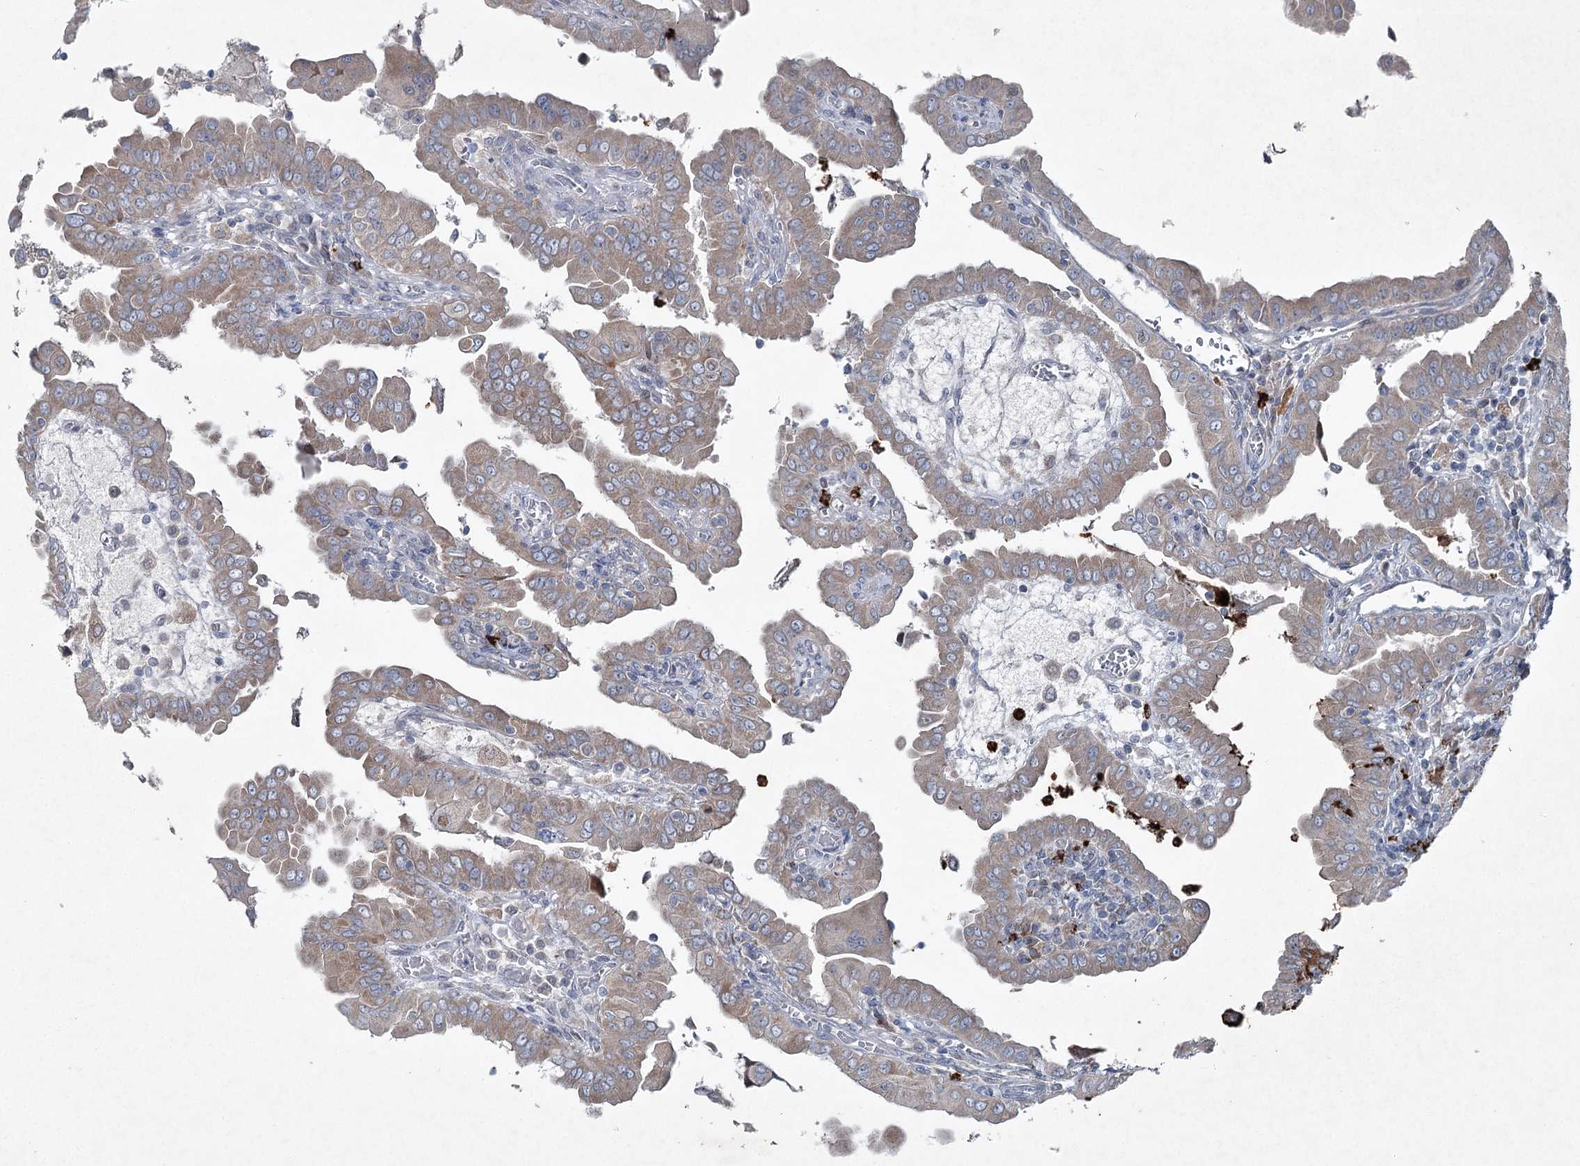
{"staining": {"intensity": "weak", "quantity": ">75%", "location": "cytoplasmic/membranous"}, "tissue": "thyroid cancer", "cell_type": "Tumor cells", "image_type": "cancer", "snomed": [{"axis": "morphology", "description": "Papillary adenocarcinoma, NOS"}, {"axis": "topography", "description": "Thyroid gland"}], "caption": "The immunohistochemical stain shows weak cytoplasmic/membranous staining in tumor cells of thyroid cancer (papillary adenocarcinoma) tissue.", "gene": "PLA2G12A", "patient": {"sex": "male", "age": 33}}